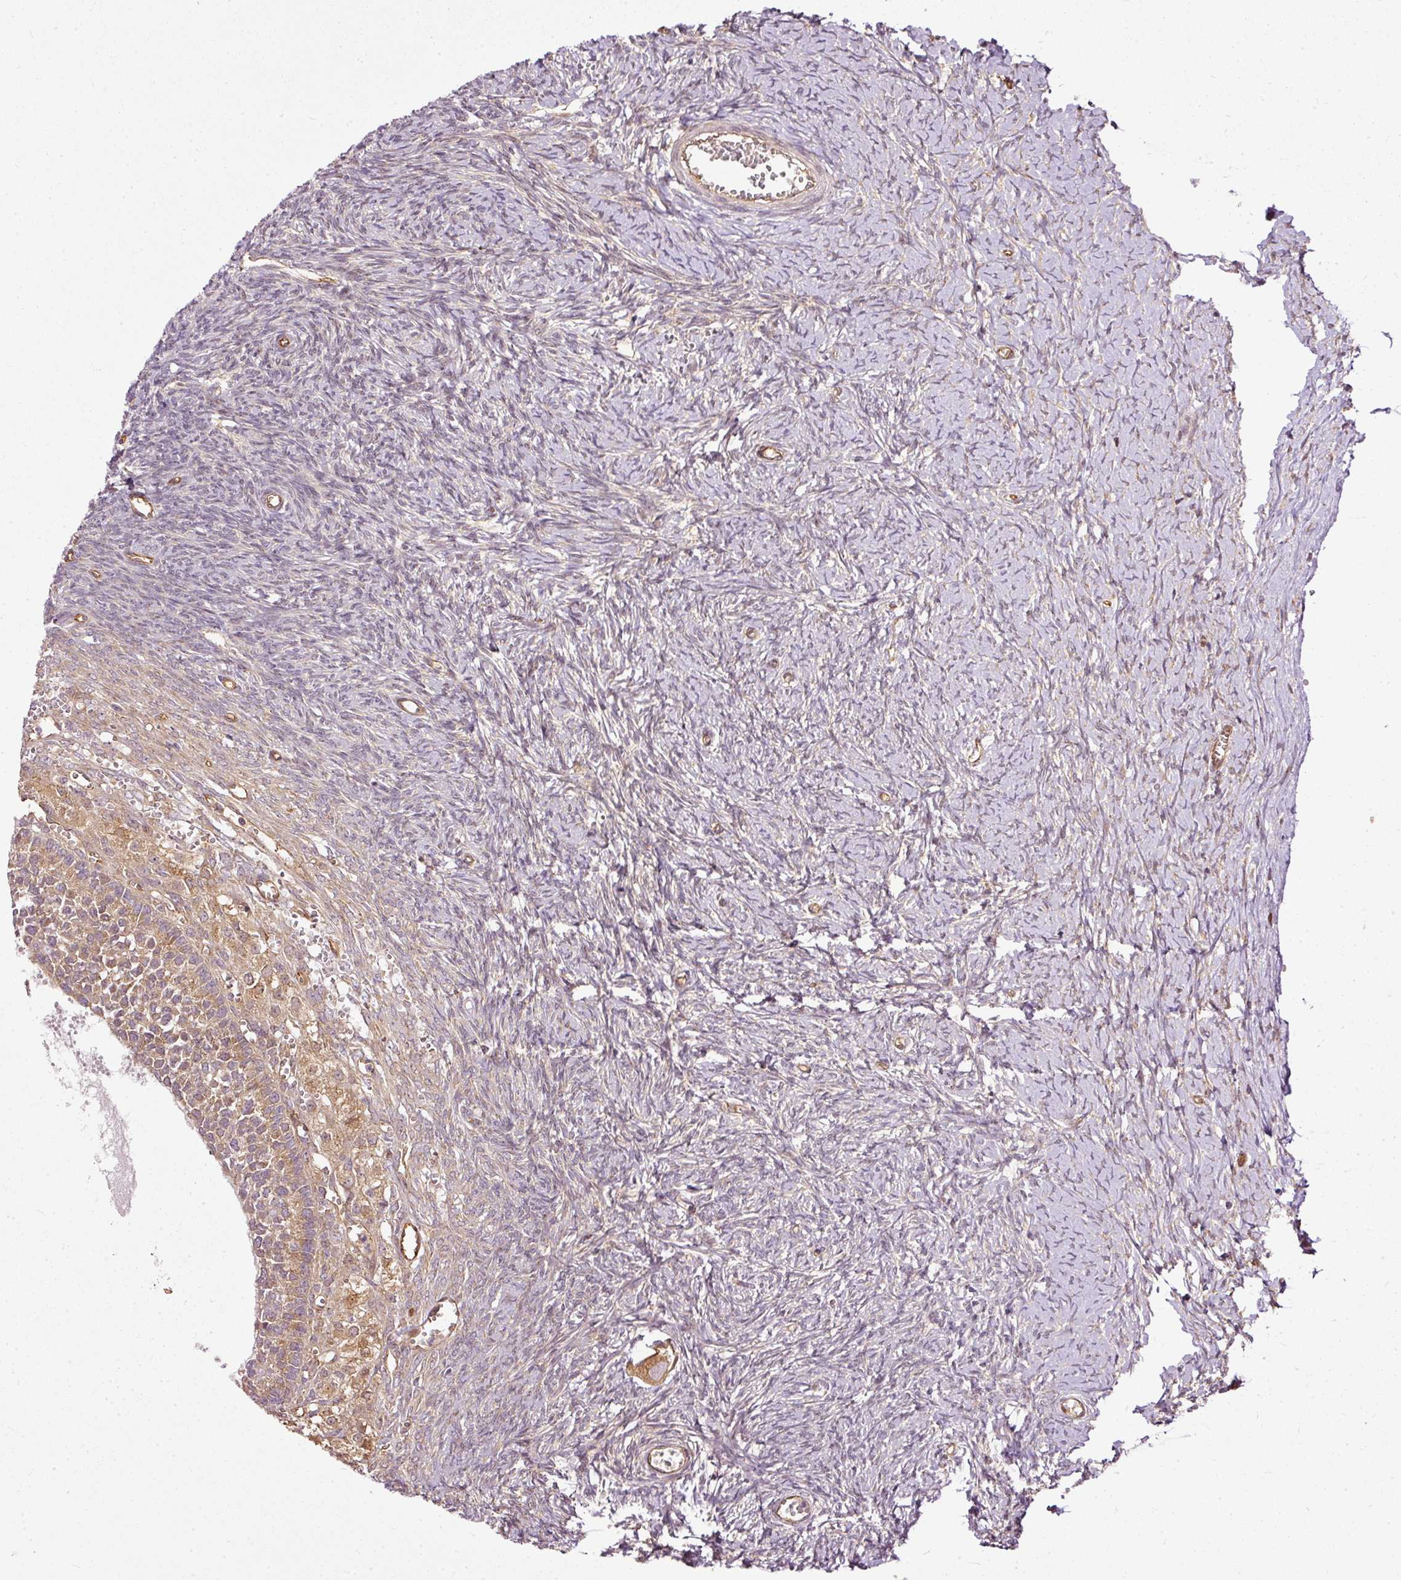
{"staining": {"intensity": "moderate", "quantity": ">75%", "location": "cytoplasmic/membranous"}, "tissue": "ovary", "cell_type": "Follicle cells", "image_type": "normal", "snomed": [{"axis": "morphology", "description": "Normal tissue, NOS"}, {"axis": "topography", "description": "Ovary"}], "caption": "Follicle cells show medium levels of moderate cytoplasmic/membranous staining in about >75% of cells in unremarkable ovary.", "gene": "MIF4GD", "patient": {"sex": "female", "age": 39}}